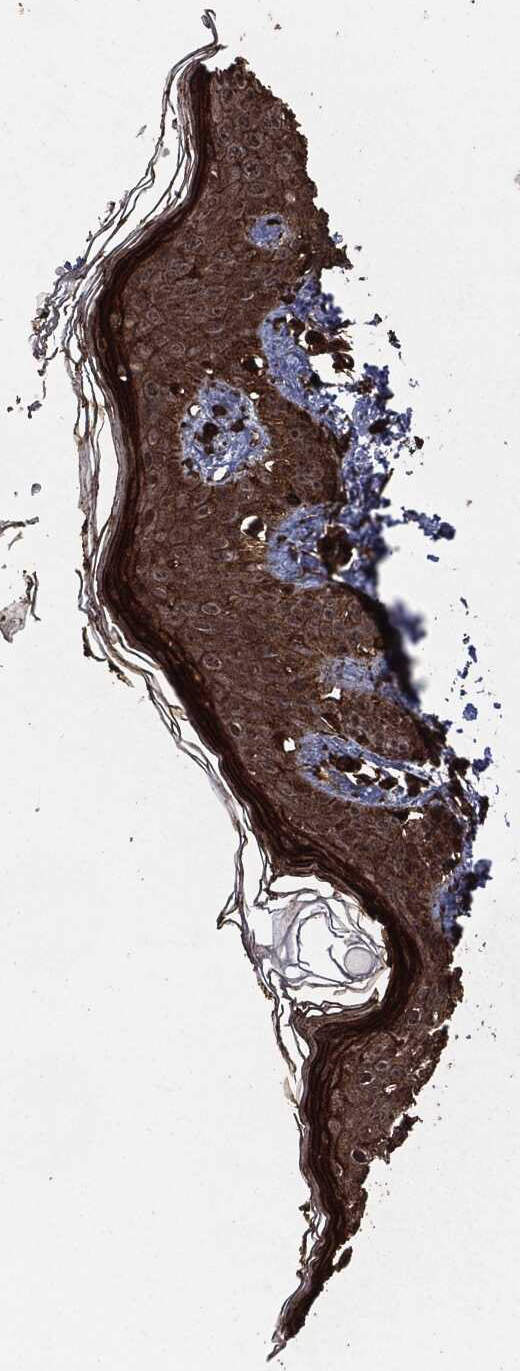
{"staining": {"intensity": "strong", "quantity": ">75%", "location": "cytoplasmic/membranous,nuclear"}, "tissue": "skin", "cell_type": "Fibroblasts", "image_type": "normal", "snomed": [{"axis": "morphology", "description": "Normal tissue, NOS"}, {"axis": "topography", "description": "Skin"}], "caption": "The histopathology image demonstrates staining of normal skin, revealing strong cytoplasmic/membranous,nuclear protein positivity (brown color) within fibroblasts.", "gene": "HRAS", "patient": {"sex": "male", "age": 76}}